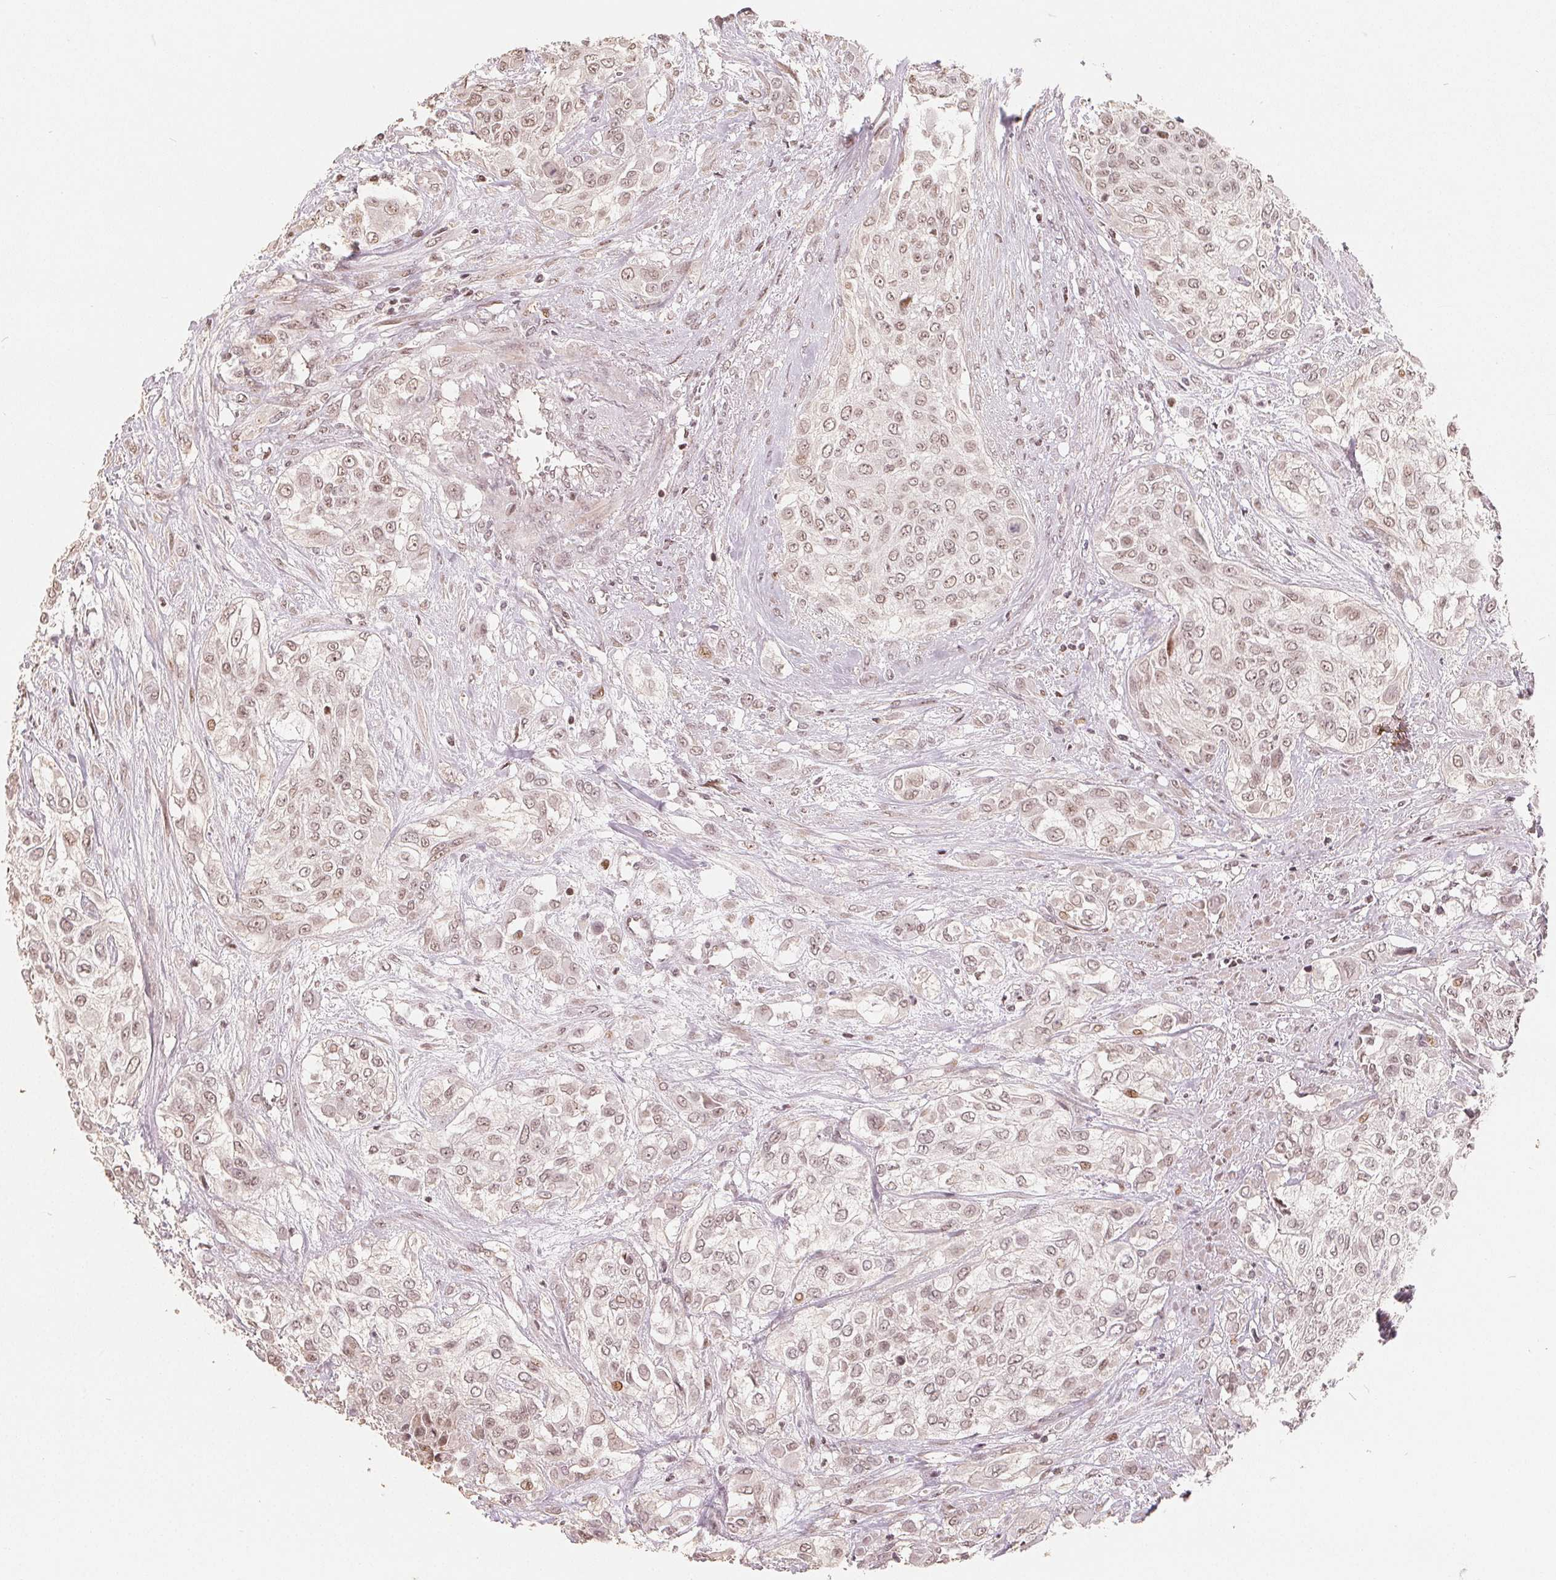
{"staining": {"intensity": "weak", "quantity": ">75%", "location": "nuclear"}, "tissue": "urothelial cancer", "cell_type": "Tumor cells", "image_type": "cancer", "snomed": [{"axis": "morphology", "description": "Urothelial carcinoma, High grade"}, {"axis": "topography", "description": "Urinary bladder"}], "caption": "A low amount of weak nuclear positivity is appreciated in approximately >75% of tumor cells in high-grade urothelial carcinoma tissue.", "gene": "CCDC138", "patient": {"sex": "male", "age": 57}}